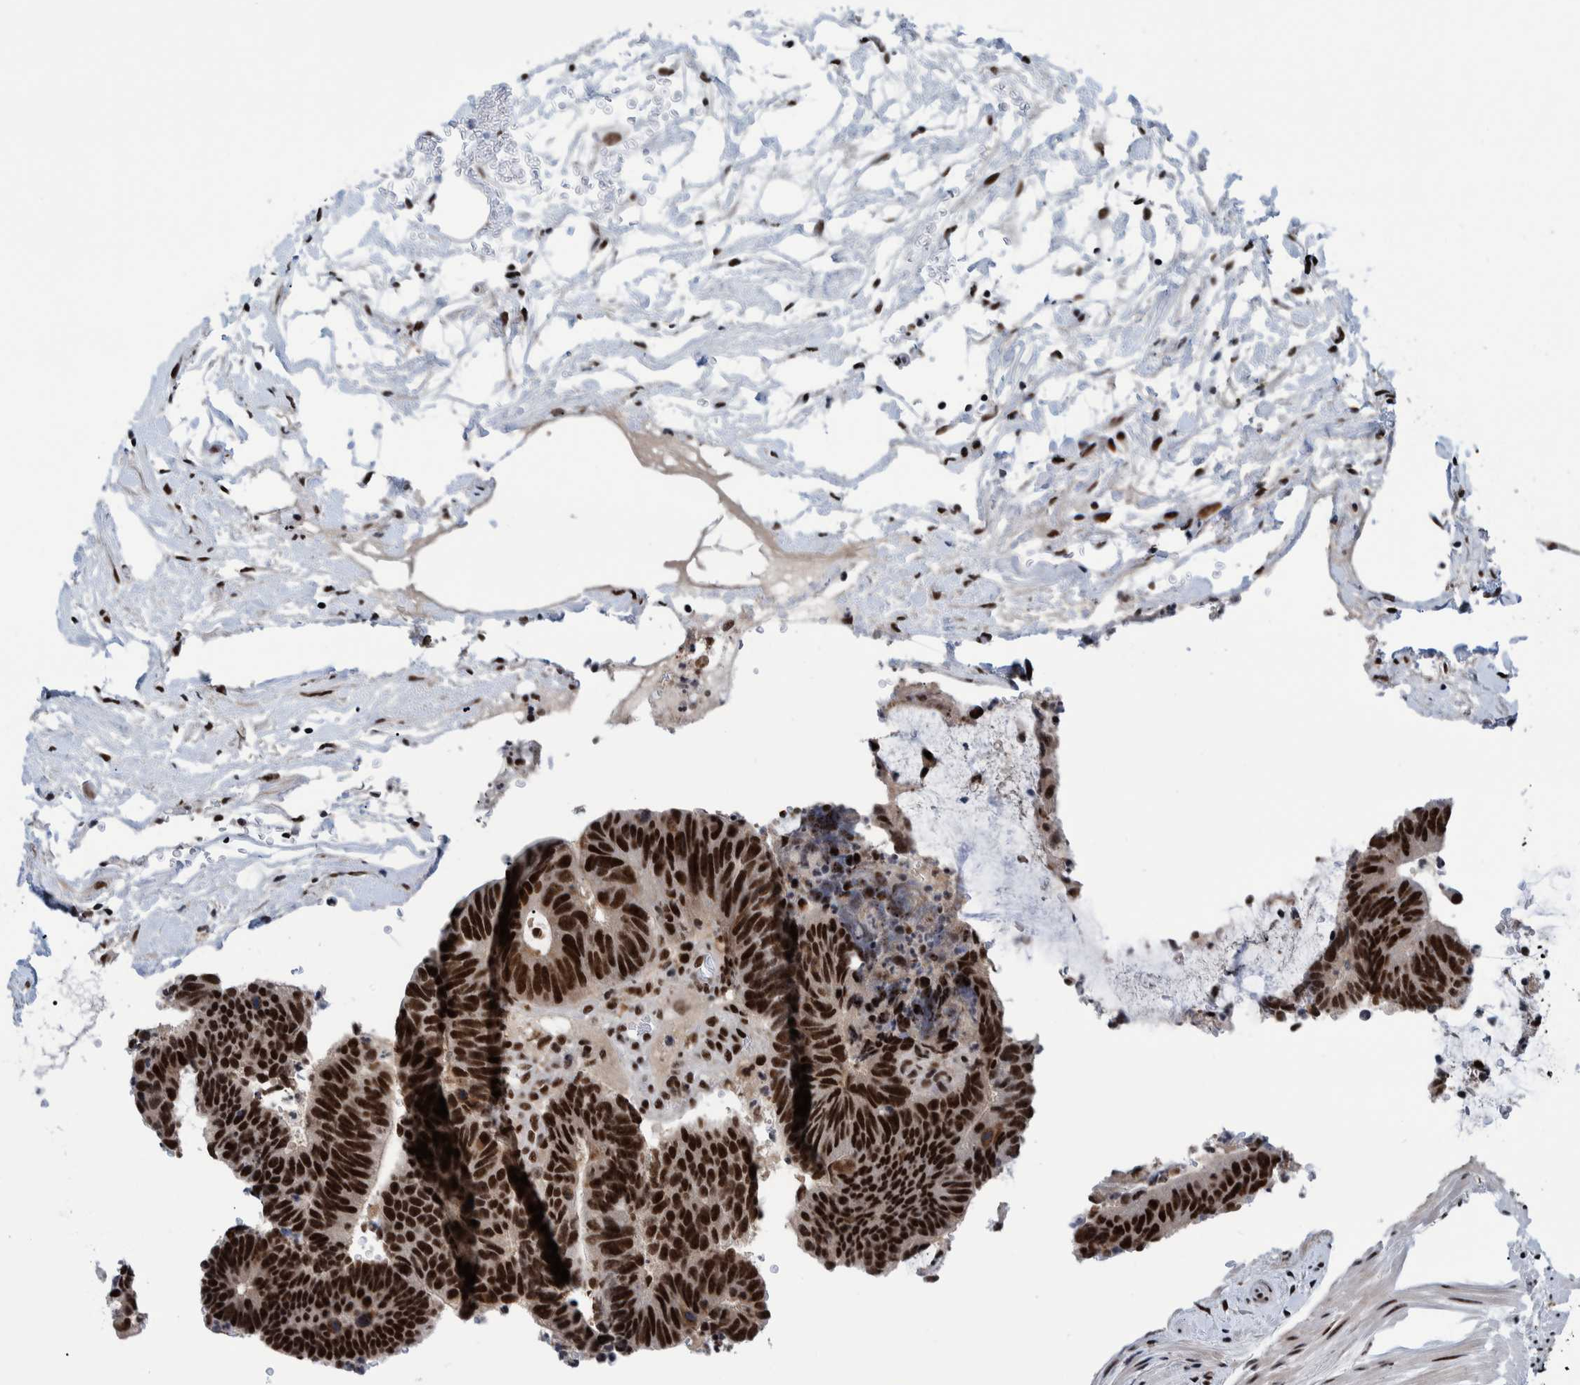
{"staining": {"intensity": "strong", "quantity": ">75%", "location": "nuclear"}, "tissue": "colorectal cancer", "cell_type": "Tumor cells", "image_type": "cancer", "snomed": [{"axis": "morphology", "description": "Adenocarcinoma, NOS"}, {"axis": "topography", "description": "Colon"}], "caption": "High-power microscopy captured an immunohistochemistry image of colorectal adenocarcinoma, revealing strong nuclear expression in approximately >75% of tumor cells.", "gene": "EFTUD2", "patient": {"sex": "male", "age": 56}}